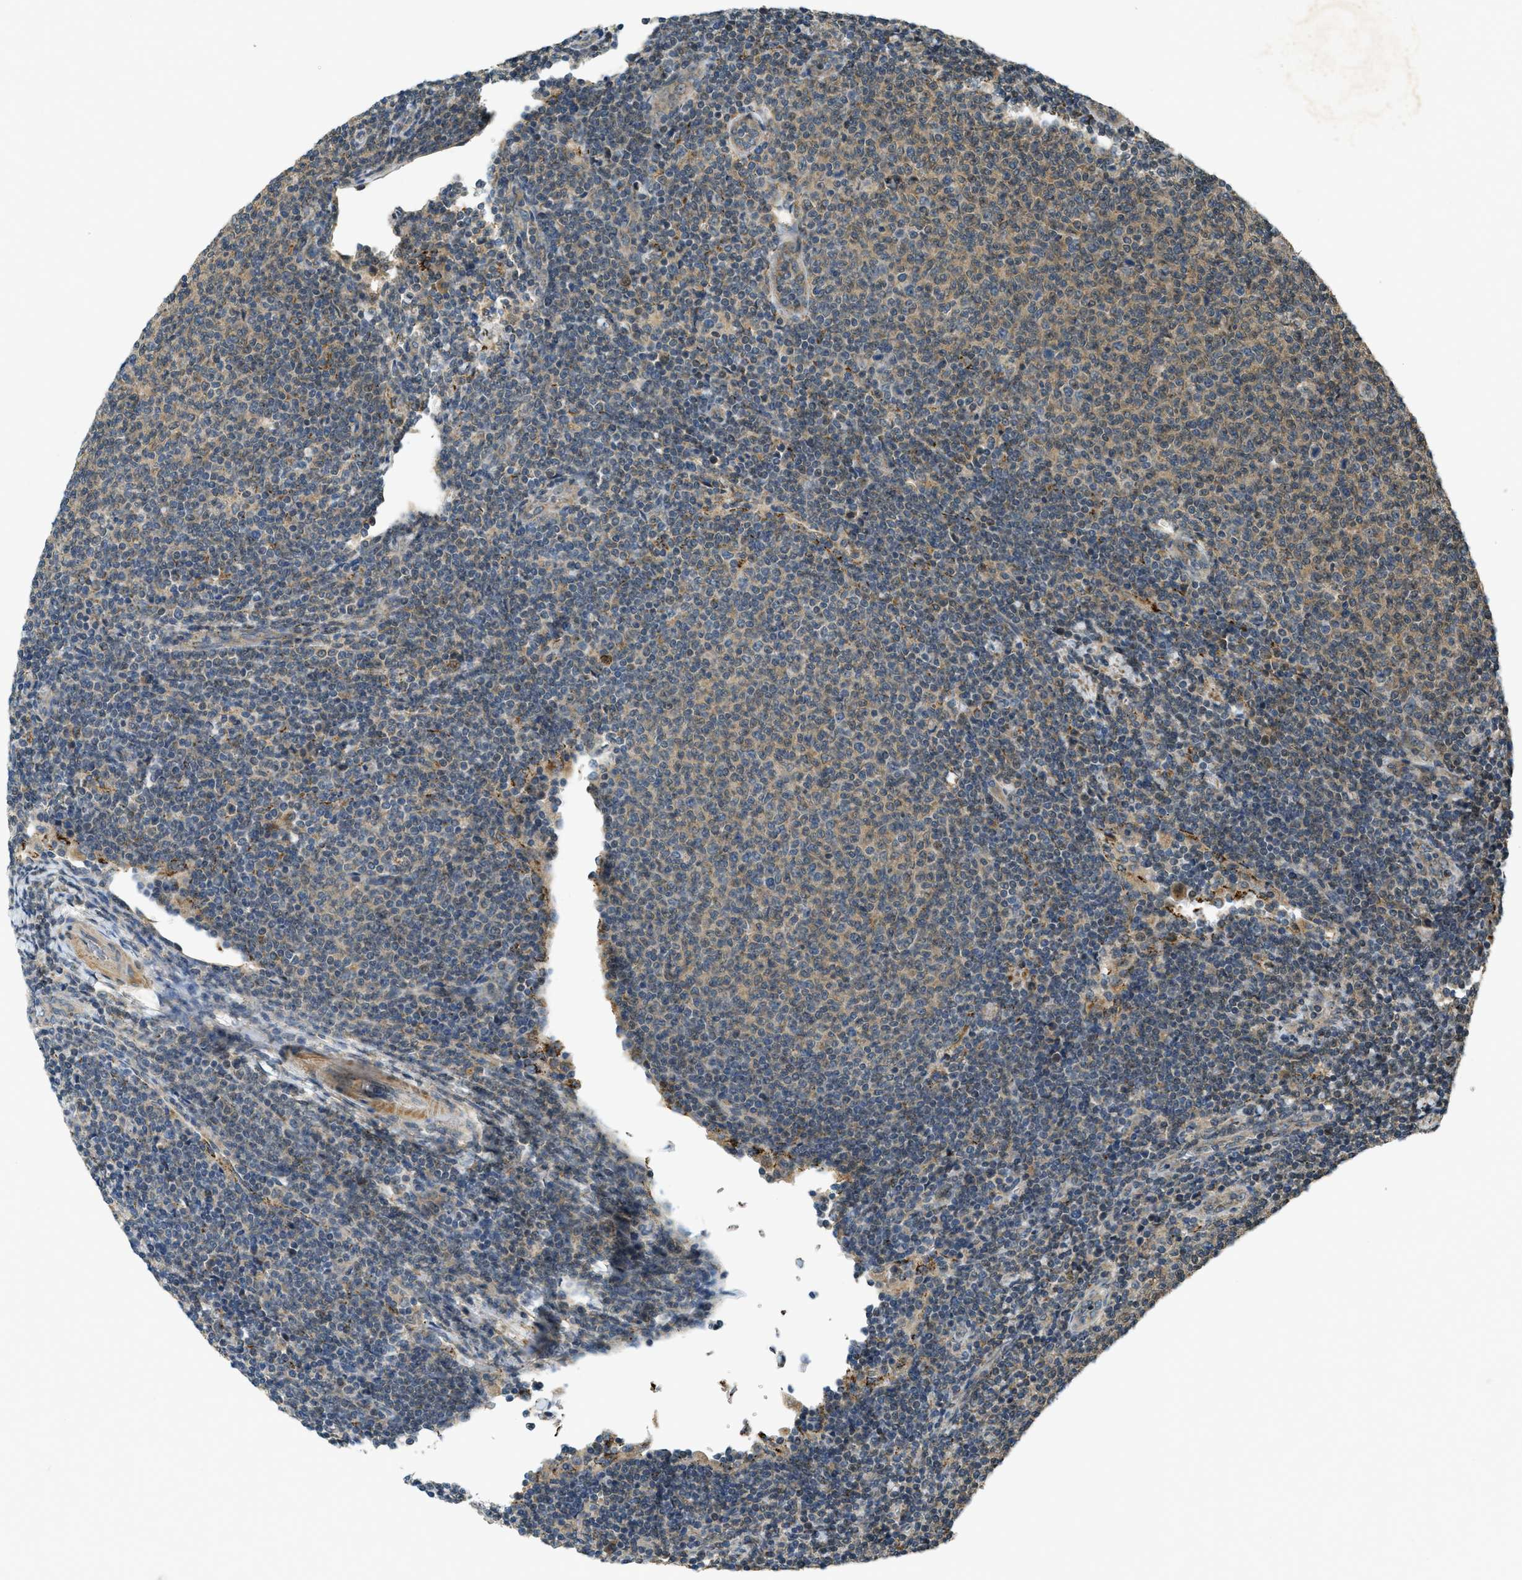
{"staining": {"intensity": "weak", "quantity": "<25%", "location": "cytoplasmic/membranous"}, "tissue": "lymphoma", "cell_type": "Tumor cells", "image_type": "cancer", "snomed": [{"axis": "morphology", "description": "Malignant lymphoma, non-Hodgkin's type, Low grade"}, {"axis": "topography", "description": "Lymph node"}], "caption": "Tumor cells show no significant protein expression in lymphoma.", "gene": "CDKN2C", "patient": {"sex": "male", "age": 66}}